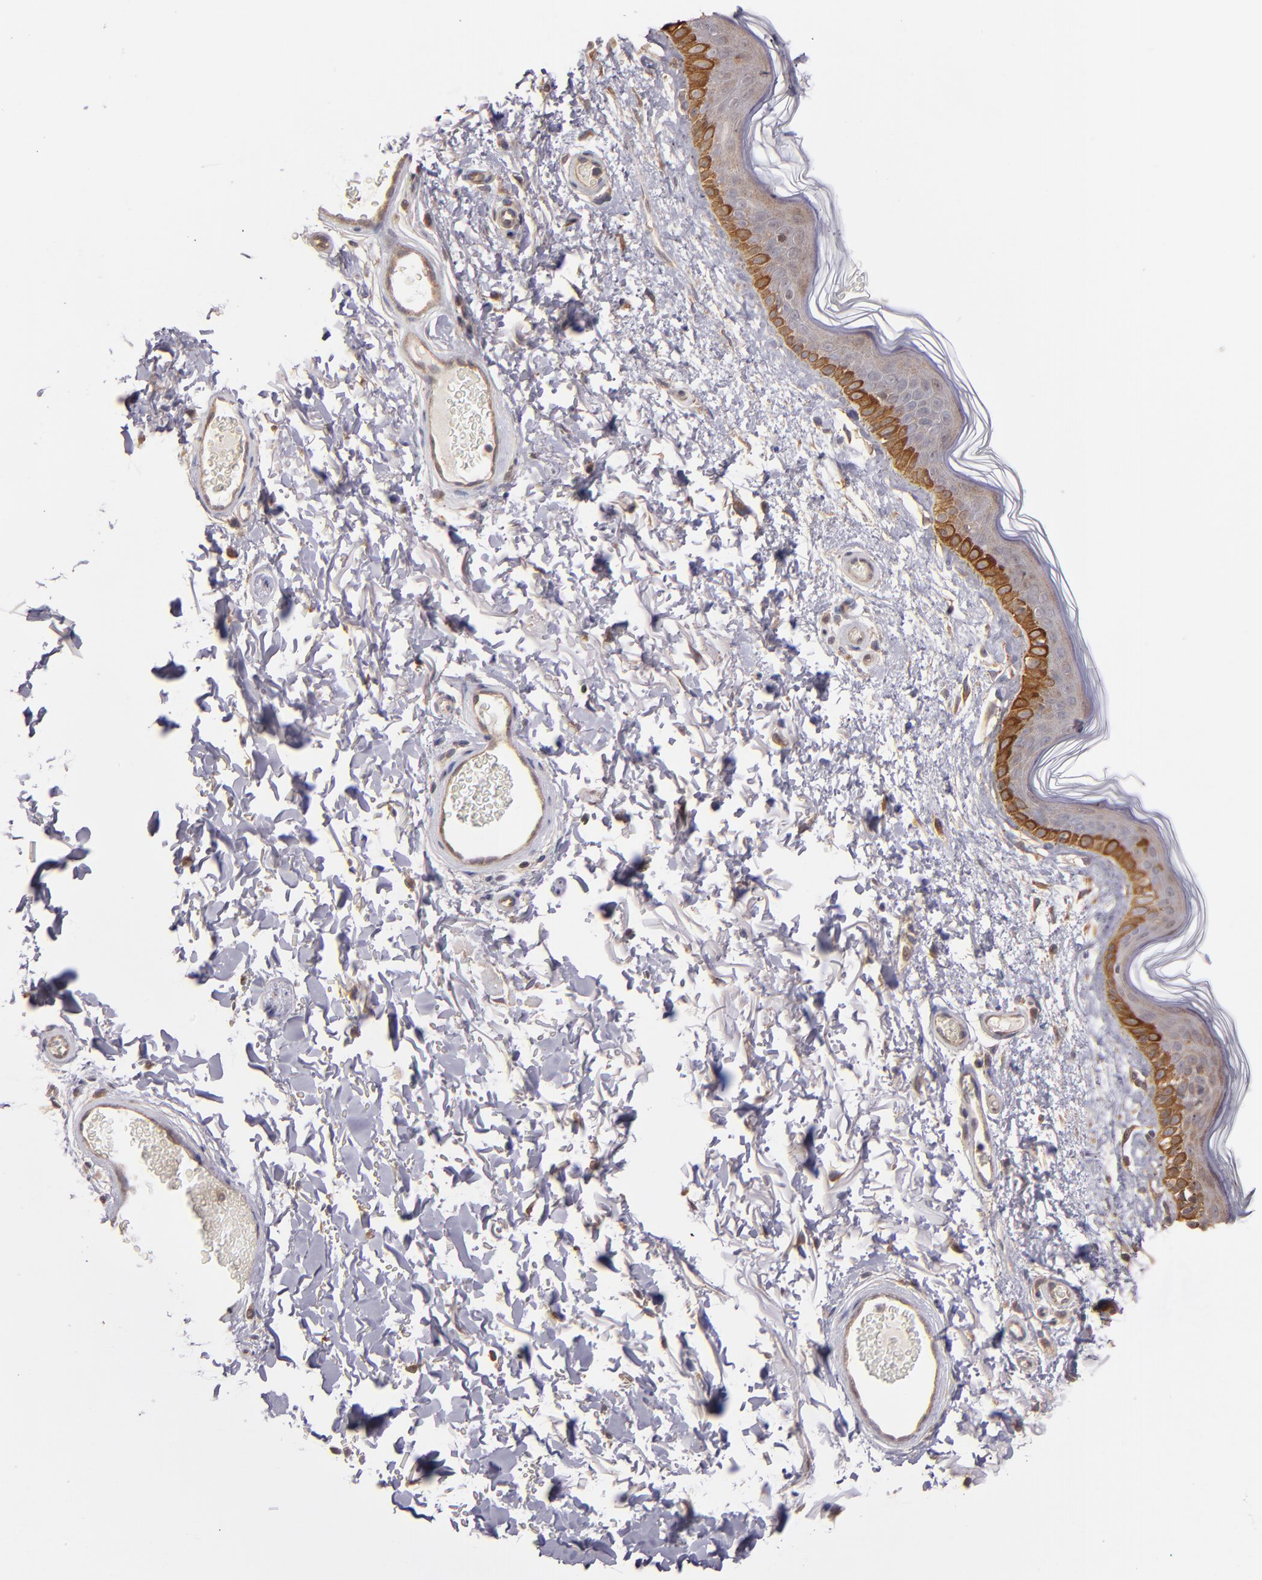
{"staining": {"intensity": "moderate", "quantity": ">75%", "location": "cytoplasmic/membranous"}, "tissue": "skin", "cell_type": "Fibroblasts", "image_type": "normal", "snomed": [{"axis": "morphology", "description": "Normal tissue, NOS"}, {"axis": "topography", "description": "Skin"}], "caption": "A micrograph of human skin stained for a protein shows moderate cytoplasmic/membranous brown staining in fibroblasts. The protein is stained brown, and the nuclei are stained in blue (DAB (3,3'-diaminobenzidine) IHC with brightfield microscopy, high magnification).", "gene": "IFIH1", "patient": {"sex": "male", "age": 63}}